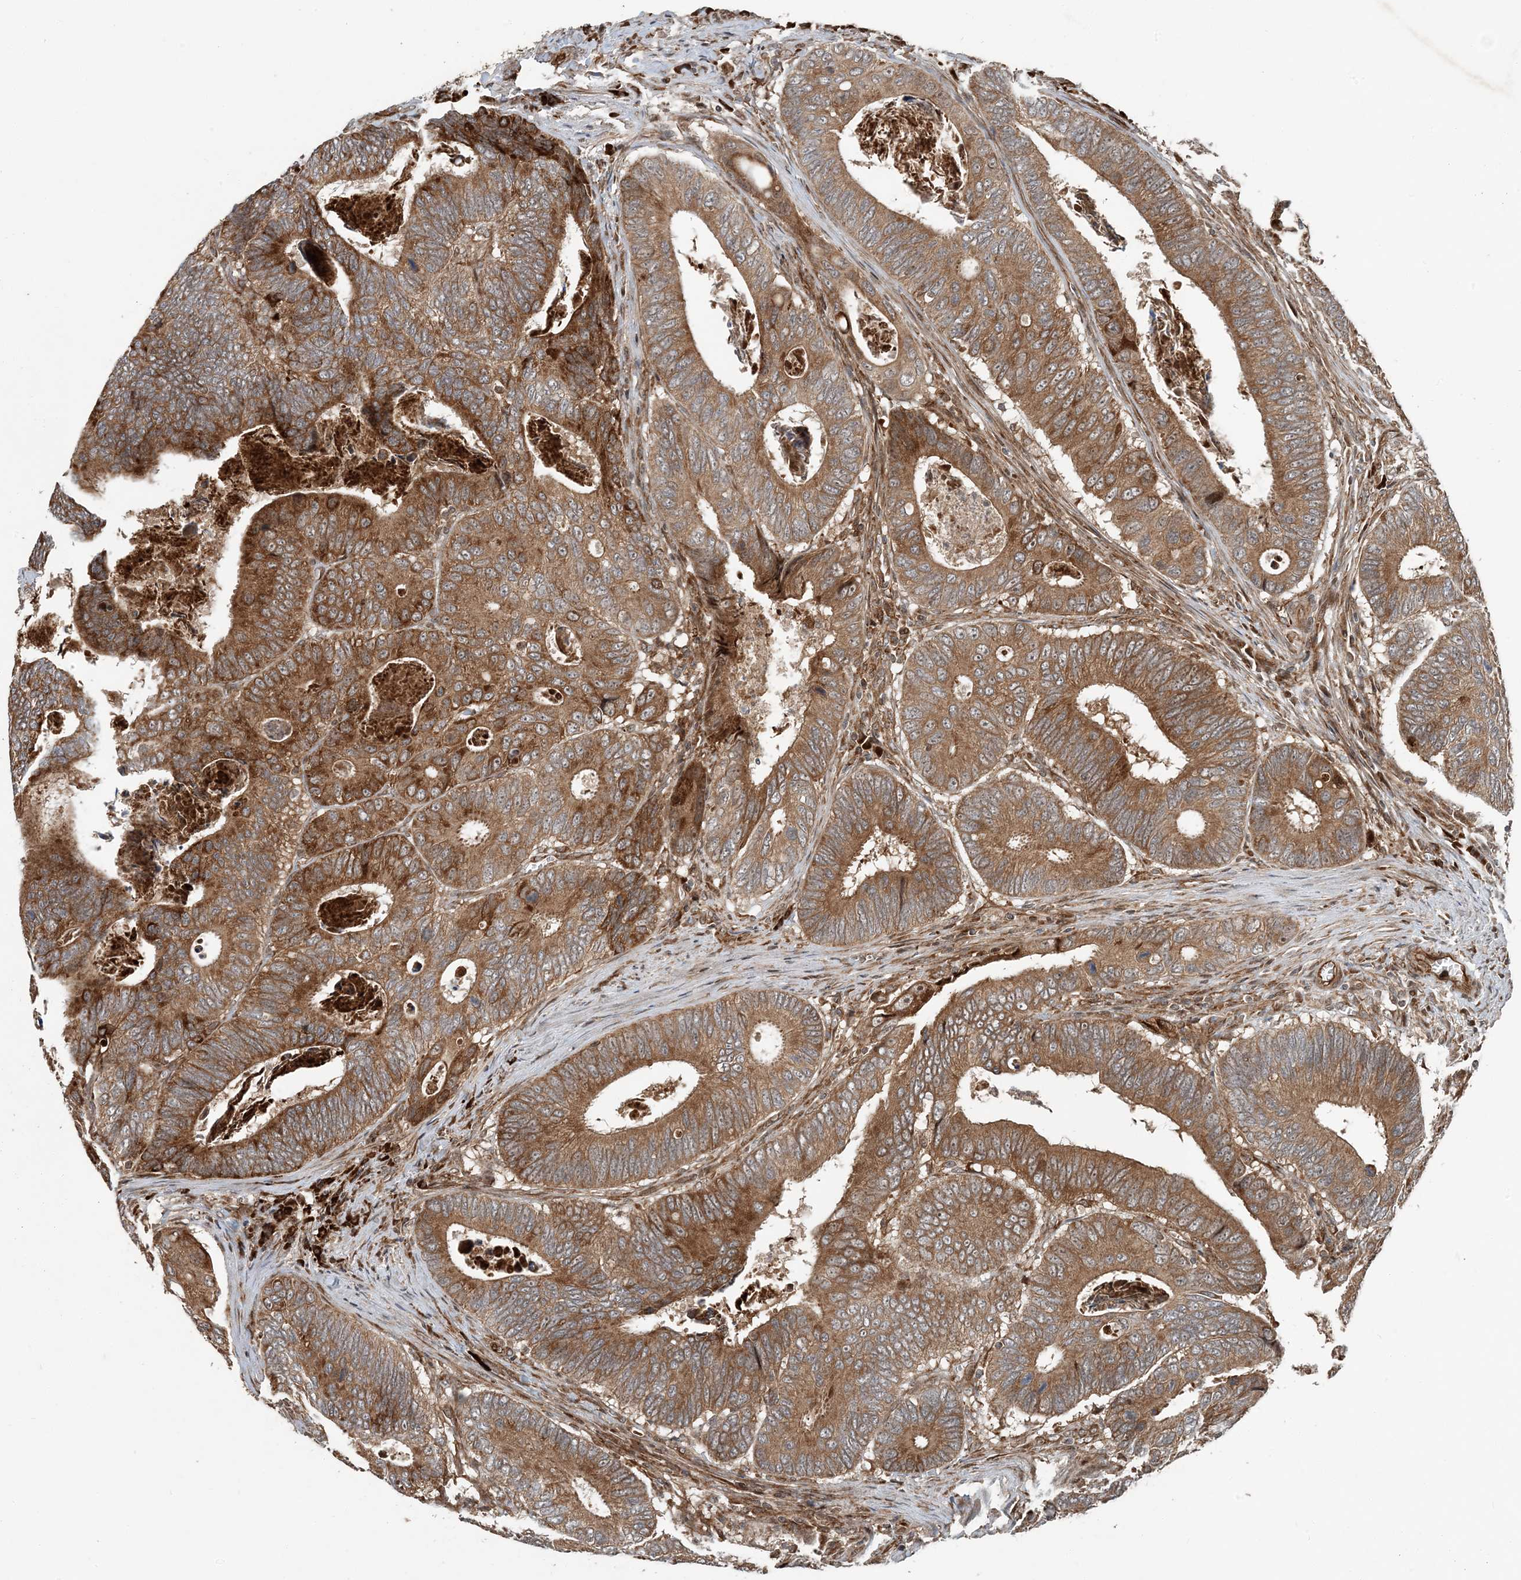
{"staining": {"intensity": "moderate", "quantity": ">75%", "location": "cytoplasmic/membranous"}, "tissue": "colorectal cancer", "cell_type": "Tumor cells", "image_type": "cancer", "snomed": [{"axis": "morphology", "description": "Inflammation, NOS"}, {"axis": "morphology", "description": "Adenocarcinoma, NOS"}, {"axis": "topography", "description": "Colon"}], "caption": "A micrograph showing moderate cytoplasmic/membranous staining in approximately >75% of tumor cells in adenocarcinoma (colorectal), as visualized by brown immunohistochemical staining.", "gene": "EDEM2", "patient": {"sex": "male", "age": 72}}